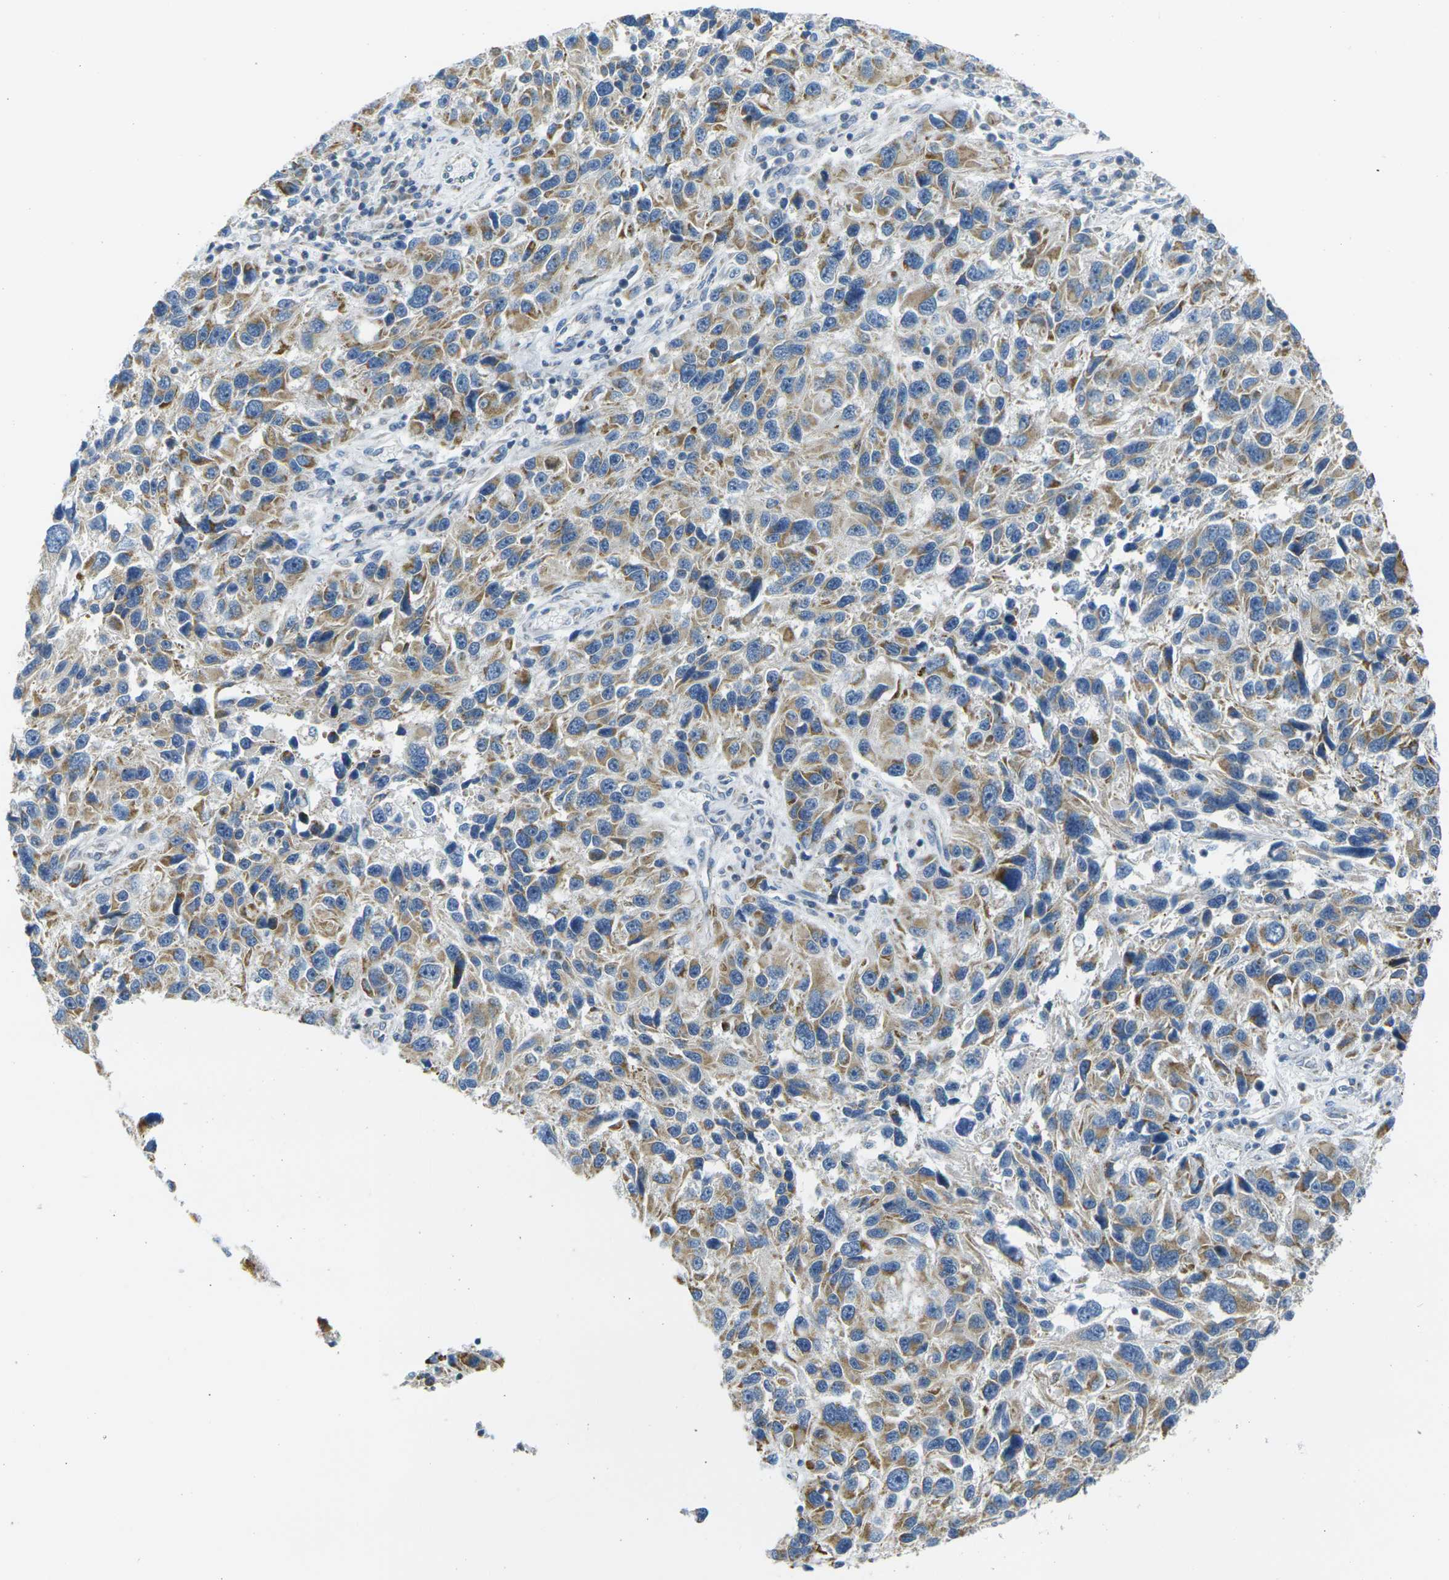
{"staining": {"intensity": "moderate", "quantity": ">75%", "location": "cytoplasmic/membranous"}, "tissue": "melanoma", "cell_type": "Tumor cells", "image_type": "cancer", "snomed": [{"axis": "morphology", "description": "Malignant melanoma, NOS"}, {"axis": "topography", "description": "Skin"}], "caption": "Tumor cells show medium levels of moderate cytoplasmic/membranous staining in approximately >75% of cells in malignant melanoma. The staining was performed using DAB (3,3'-diaminobenzidine) to visualize the protein expression in brown, while the nuclei were stained in blue with hematoxylin (Magnification: 20x).", "gene": "PARD6B", "patient": {"sex": "male", "age": 53}}